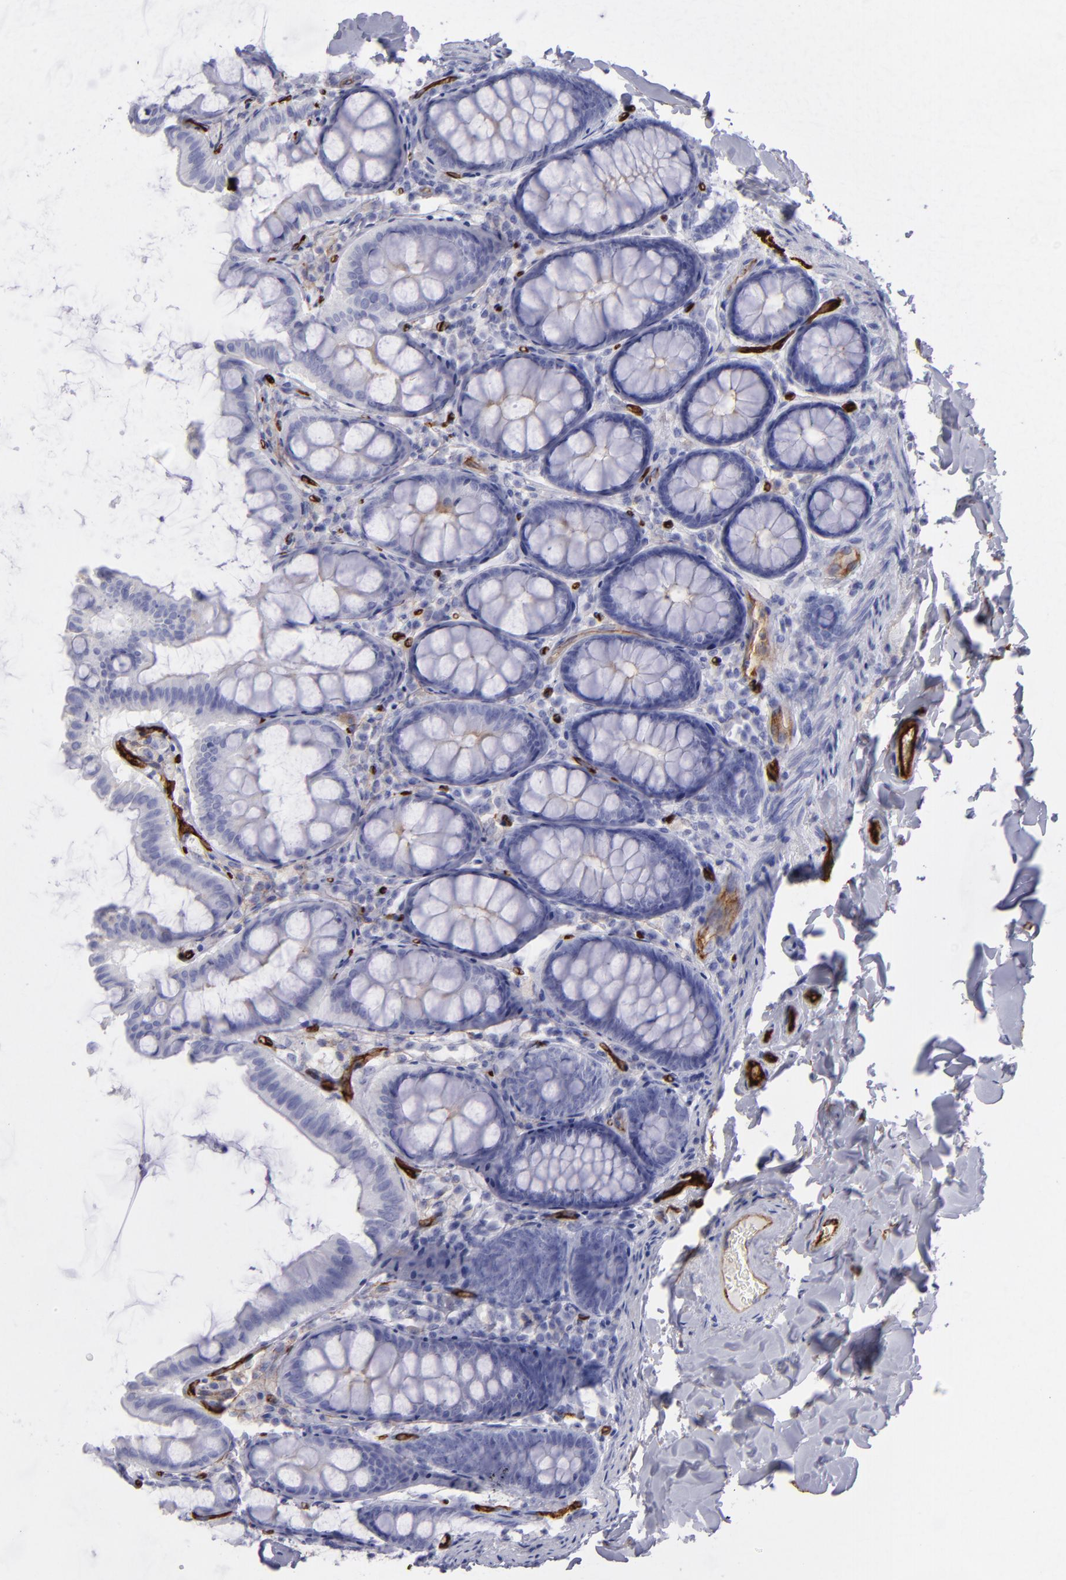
{"staining": {"intensity": "strong", "quantity": "25%-75%", "location": "cytoplasmic/membranous"}, "tissue": "colon", "cell_type": "Endothelial cells", "image_type": "normal", "snomed": [{"axis": "morphology", "description": "Normal tissue, NOS"}, {"axis": "topography", "description": "Colon"}], "caption": "This histopathology image reveals immunohistochemistry staining of normal colon, with high strong cytoplasmic/membranous expression in approximately 25%-75% of endothelial cells.", "gene": "ACE", "patient": {"sex": "female", "age": 61}}